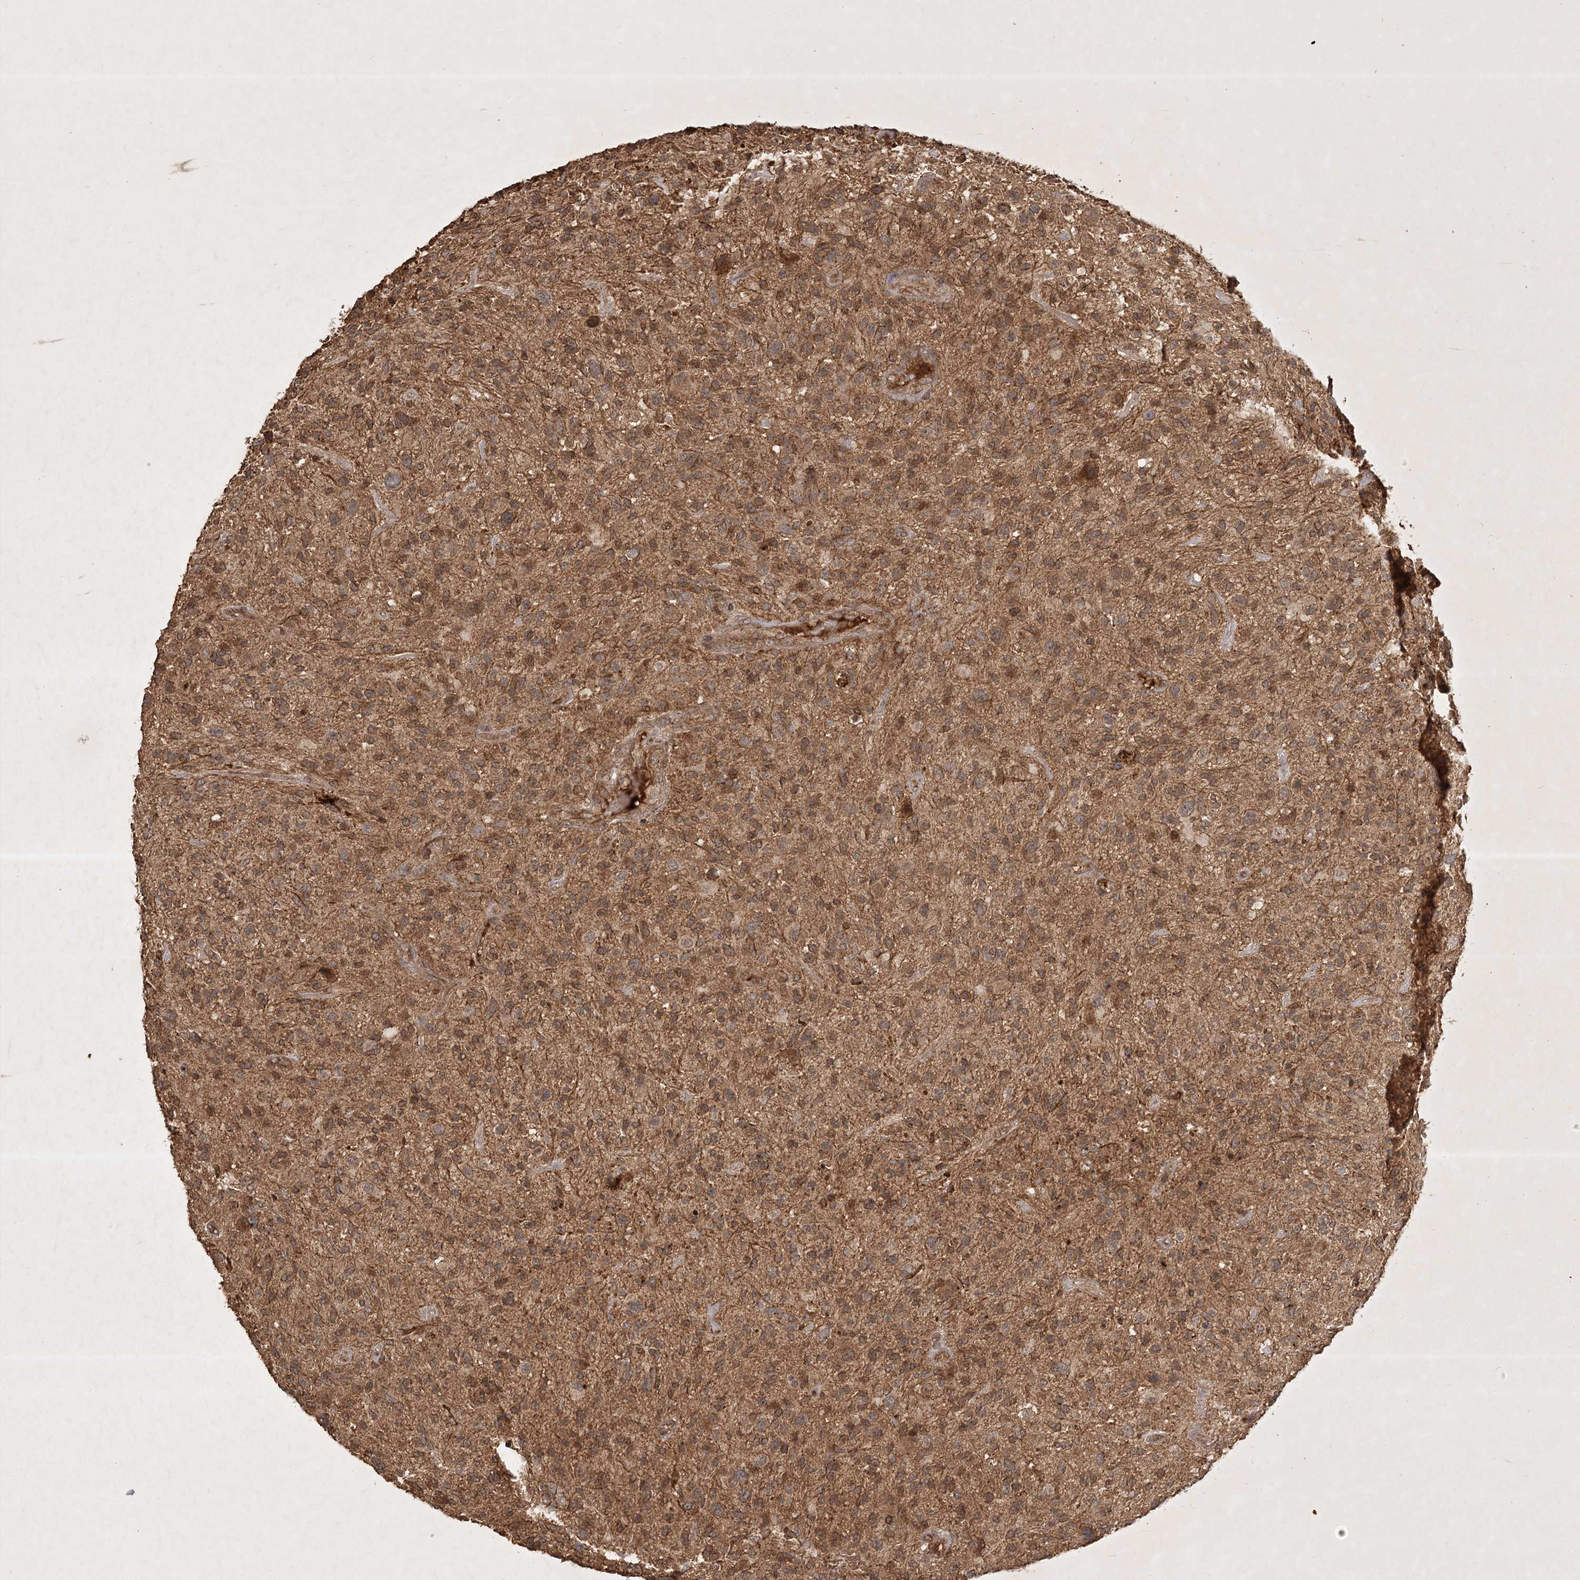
{"staining": {"intensity": "moderate", "quantity": ">75%", "location": "cytoplasmic/membranous"}, "tissue": "glioma", "cell_type": "Tumor cells", "image_type": "cancer", "snomed": [{"axis": "morphology", "description": "Glioma, malignant, High grade"}, {"axis": "topography", "description": "Brain"}], "caption": "IHC histopathology image of neoplastic tissue: glioma stained using immunohistochemistry (IHC) reveals medium levels of moderate protein expression localized specifically in the cytoplasmic/membranous of tumor cells, appearing as a cytoplasmic/membranous brown color.", "gene": "ARL13A", "patient": {"sex": "male", "age": 47}}